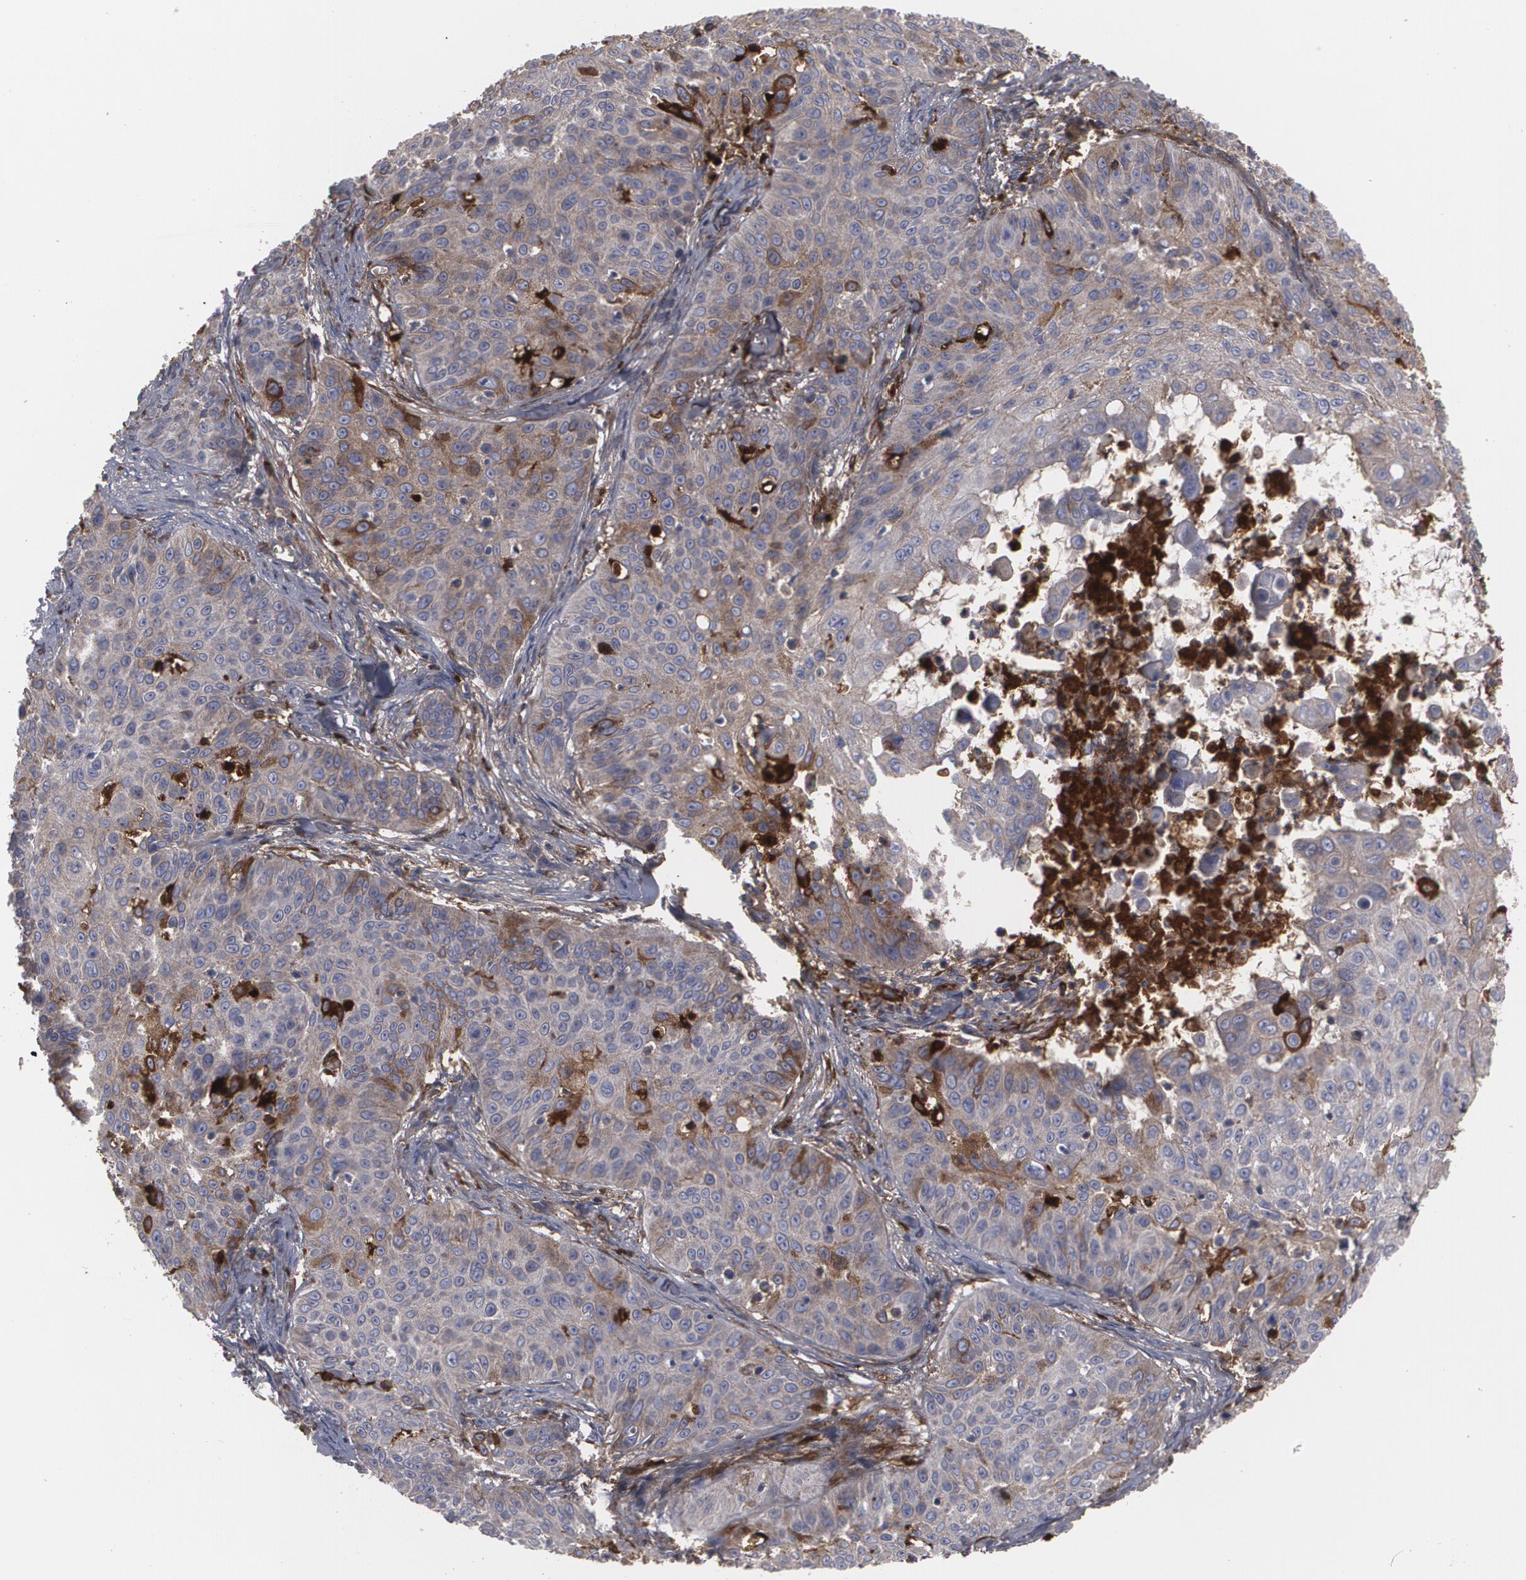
{"staining": {"intensity": "moderate", "quantity": "<25%", "location": "cytoplasmic/membranous"}, "tissue": "skin cancer", "cell_type": "Tumor cells", "image_type": "cancer", "snomed": [{"axis": "morphology", "description": "Squamous cell carcinoma, NOS"}, {"axis": "topography", "description": "Skin"}], "caption": "This image exhibits immunohistochemistry (IHC) staining of human skin squamous cell carcinoma, with low moderate cytoplasmic/membranous positivity in about <25% of tumor cells.", "gene": "LRG1", "patient": {"sex": "male", "age": 82}}